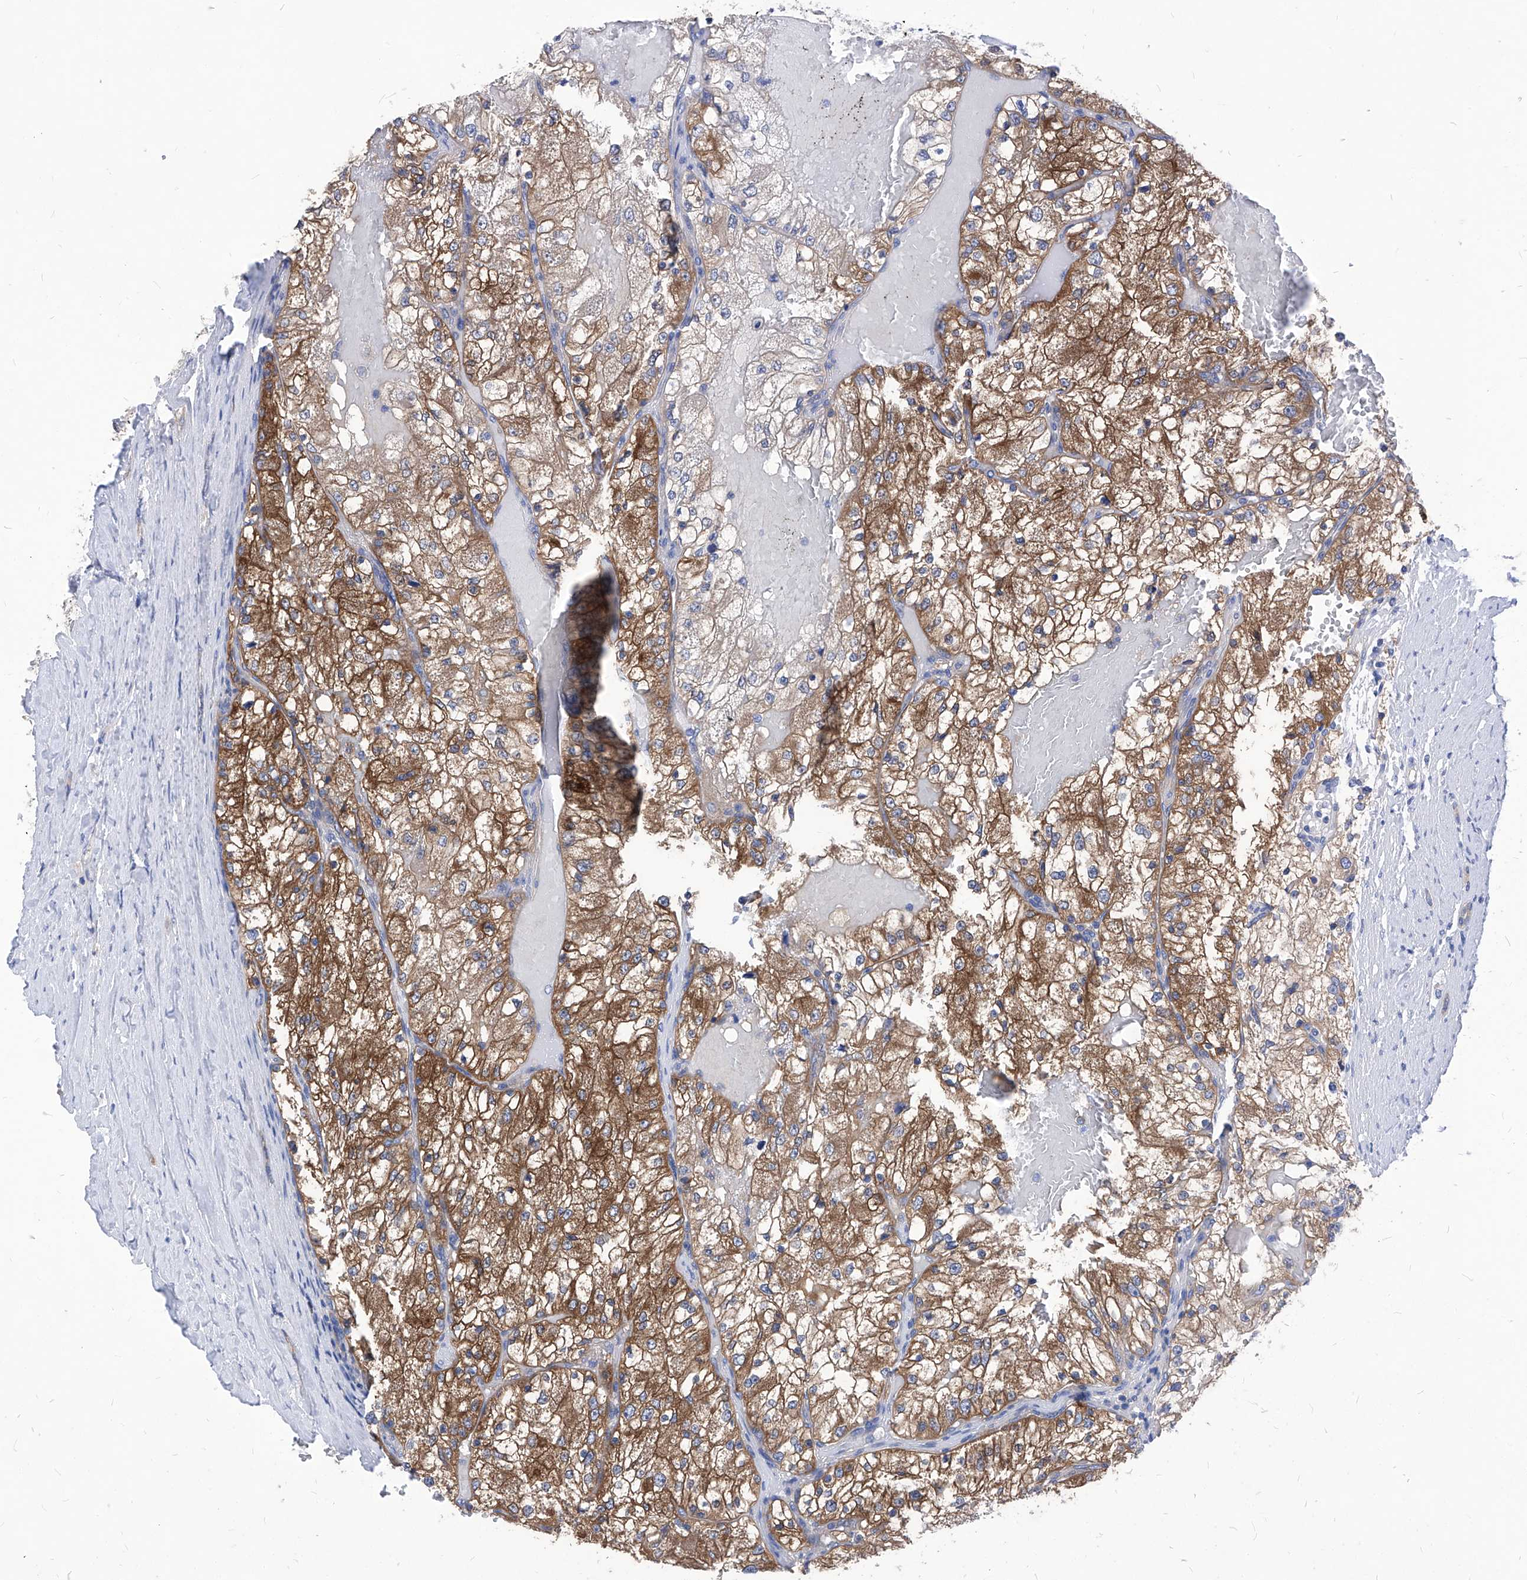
{"staining": {"intensity": "moderate", "quantity": ">75%", "location": "cytoplasmic/membranous"}, "tissue": "renal cancer", "cell_type": "Tumor cells", "image_type": "cancer", "snomed": [{"axis": "morphology", "description": "Normal tissue, NOS"}, {"axis": "morphology", "description": "Adenocarcinoma, NOS"}, {"axis": "topography", "description": "Kidney"}], "caption": "This is a histology image of immunohistochemistry (IHC) staining of renal cancer (adenocarcinoma), which shows moderate staining in the cytoplasmic/membranous of tumor cells.", "gene": "XPNPEP1", "patient": {"sex": "male", "age": 68}}